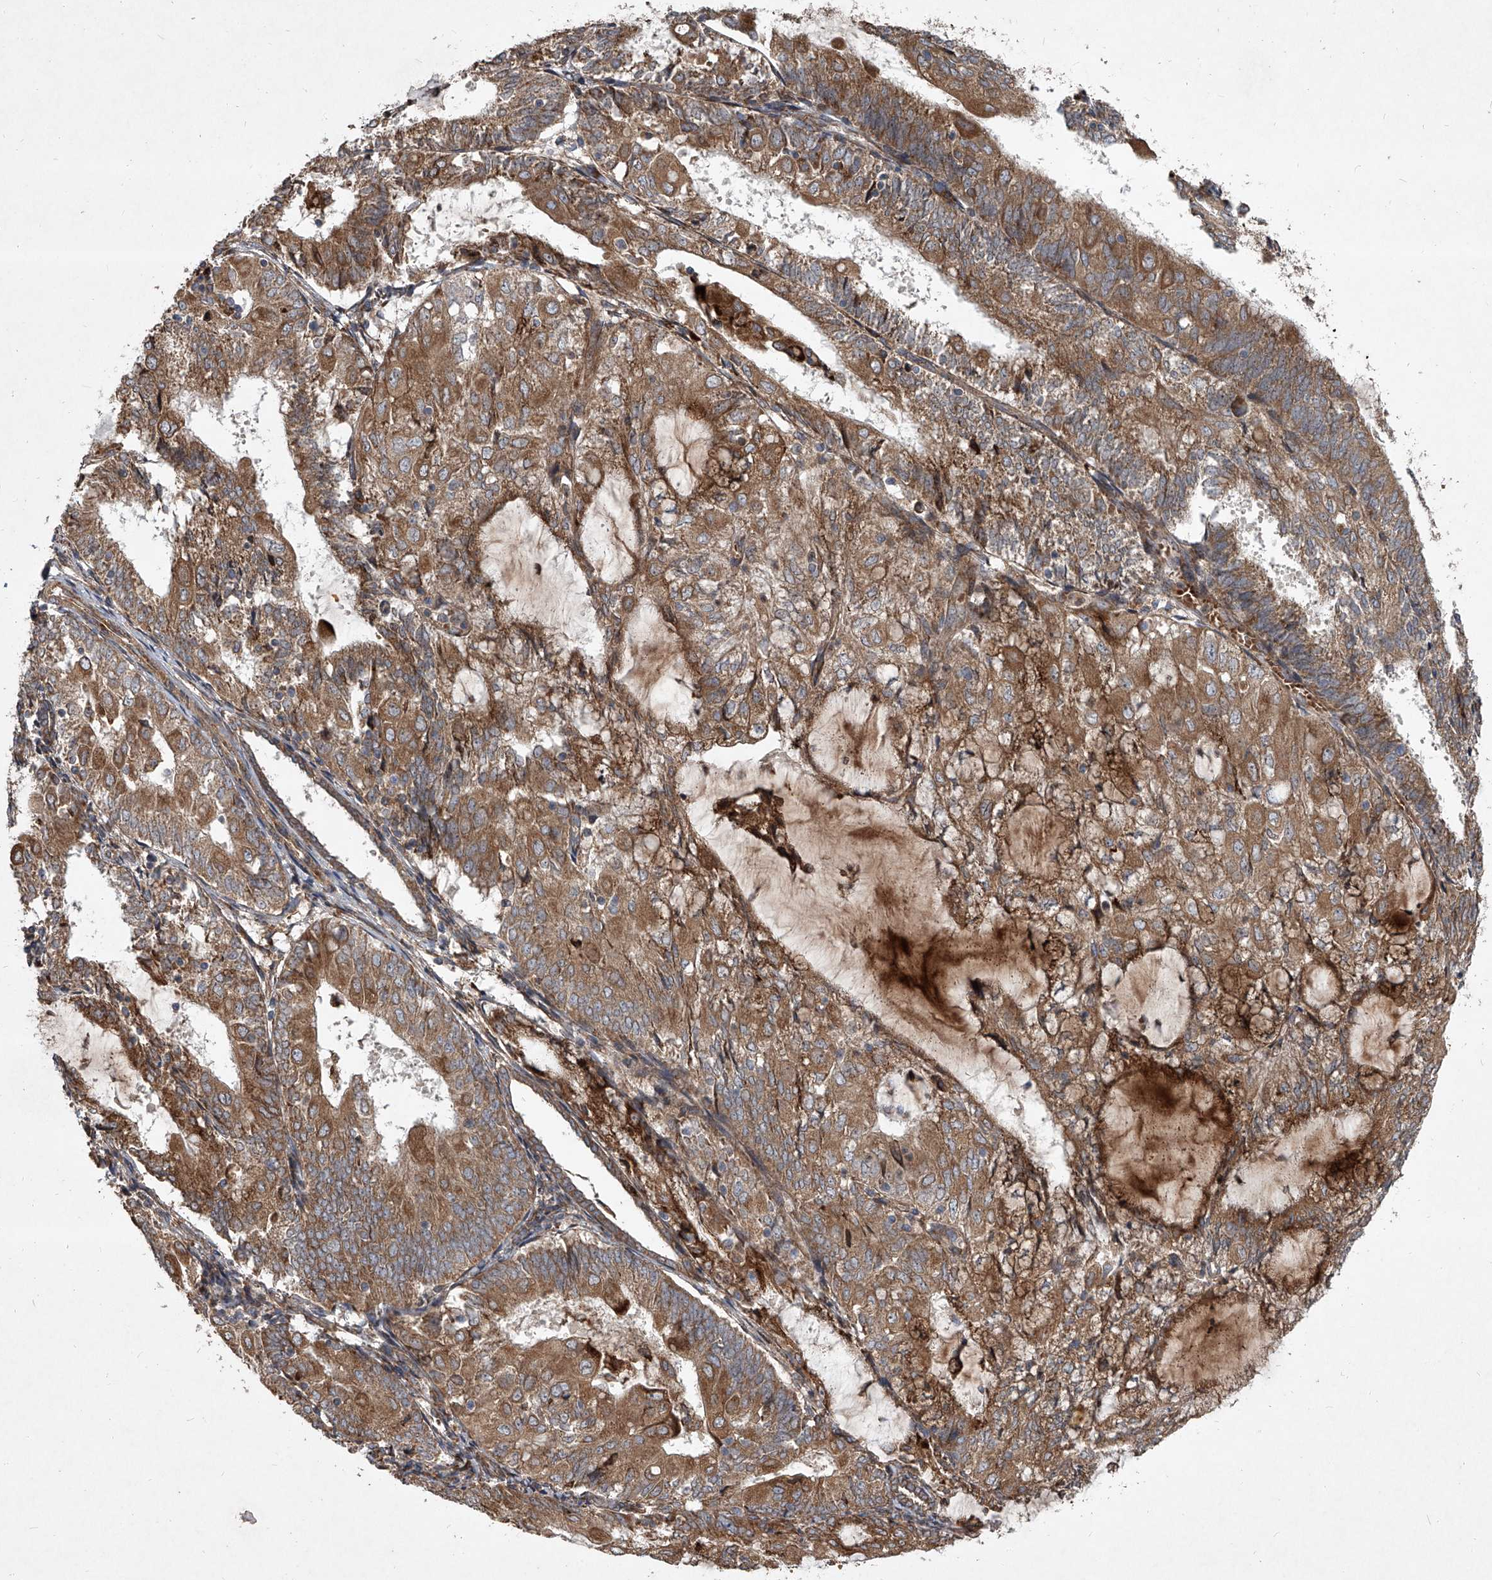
{"staining": {"intensity": "moderate", "quantity": ">75%", "location": "cytoplasmic/membranous"}, "tissue": "endometrial cancer", "cell_type": "Tumor cells", "image_type": "cancer", "snomed": [{"axis": "morphology", "description": "Adenocarcinoma, NOS"}, {"axis": "topography", "description": "Endometrium"}], "caption": "Immunohistochemical staining of endometrial adenocarcinoma shows medium levels of moderate cytoplasmic/membranous positivity in about >75% of tumor cells.", "gene": "EVA1C", "patient": {"sex": "female", "age": 81}}